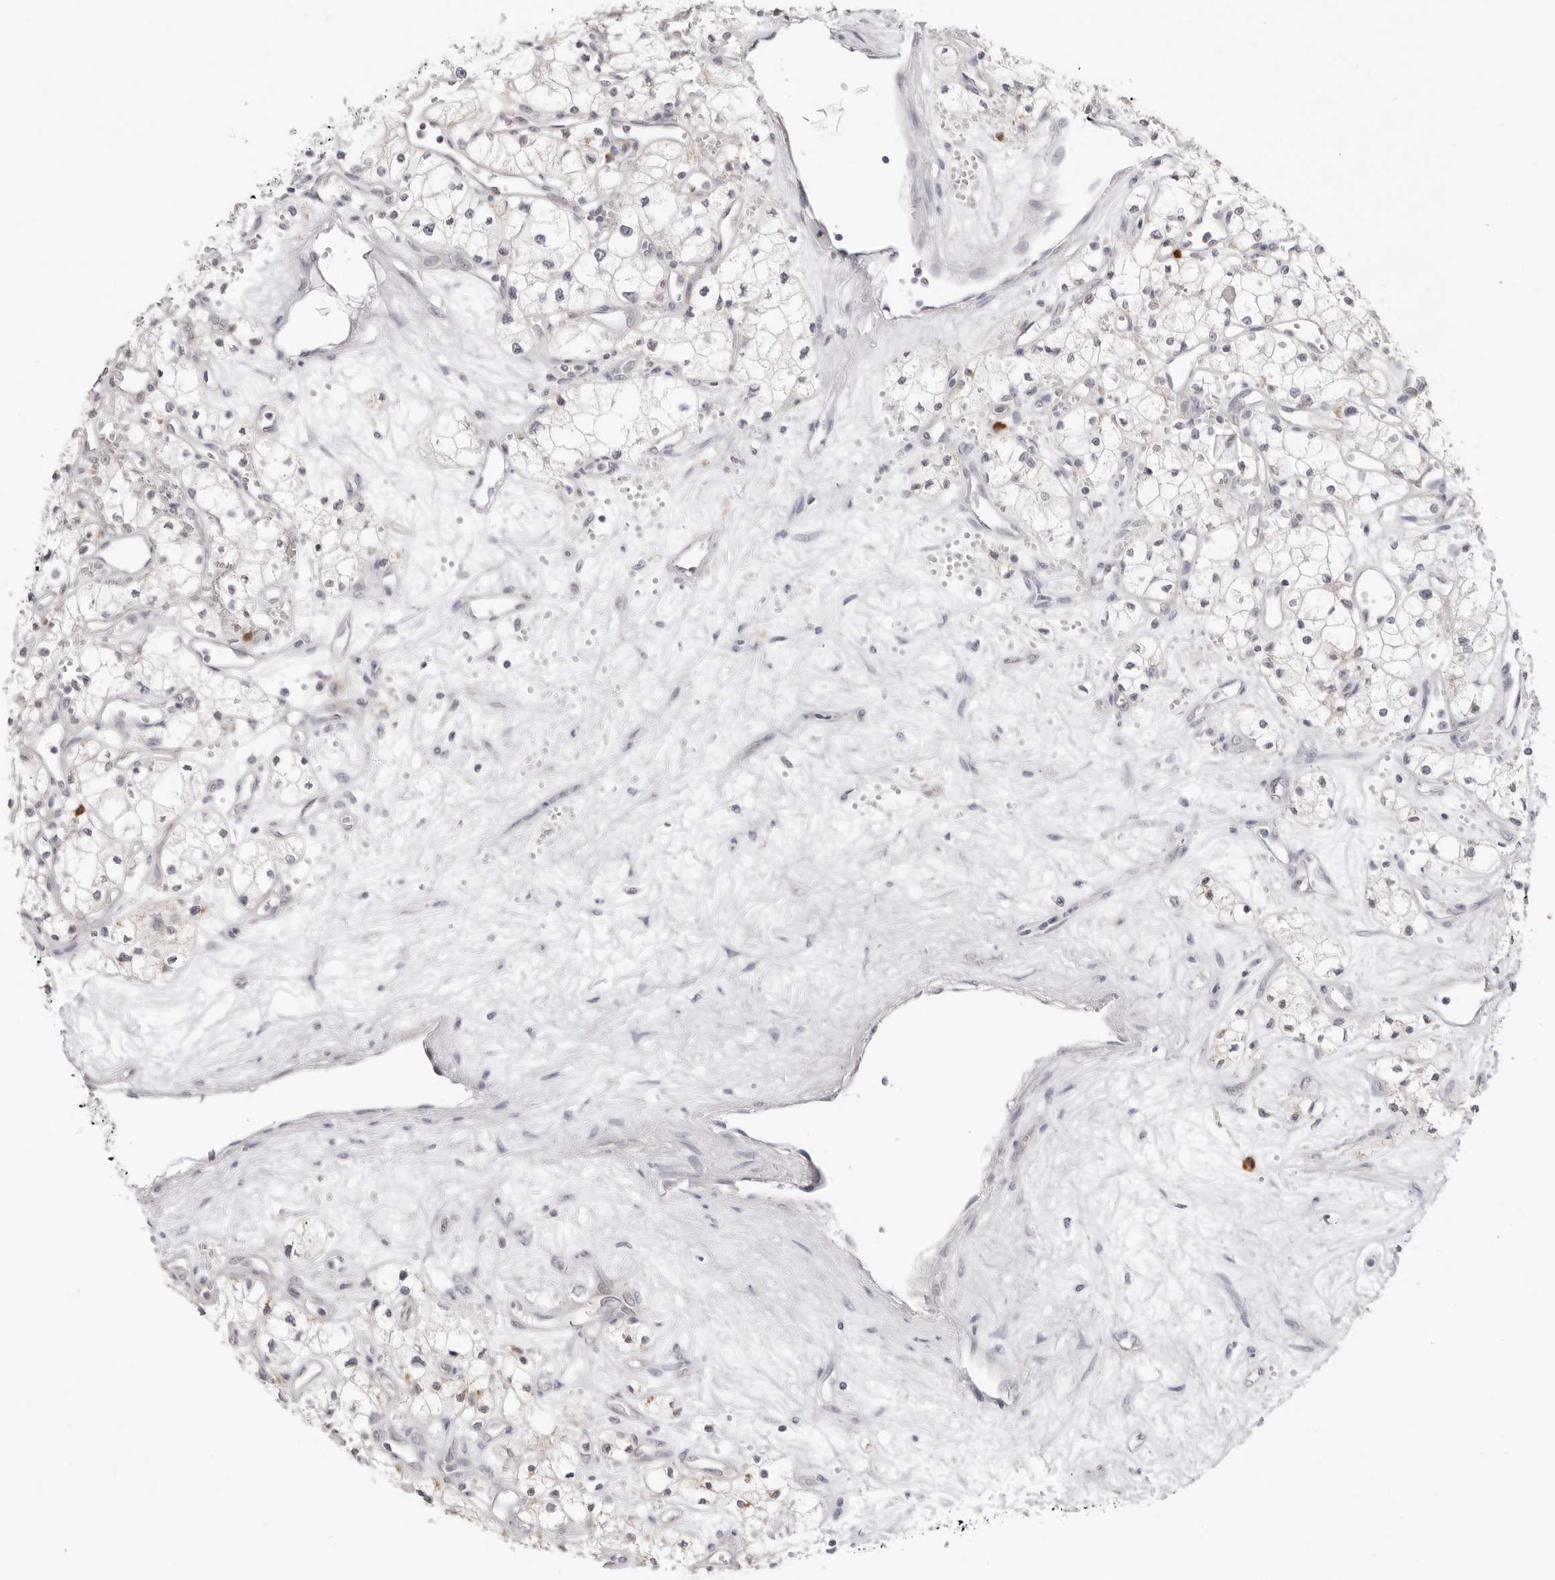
{"staining": {"intensity": "negative", "quantity": "none", "location": "none"}, "tissue": "renal cancer", "cell_type": "Tumor cells", "image_type": "cancer", "snomed": [{"axis": "morphology", "description": "Adenocarcinoma, NOS"}, {"axis": "topography", "description": "Kidney"}], "caption": "Immunohistochemistry (IHC) micrograph of neoplastic tissue: renal adenocarcinoma stained with DAB demonstrates no significant protein staining in tumor cells. Nuclei are stained in blue.", "gene": "FDPS", "patient": {"sex": "male", "age": 59}}